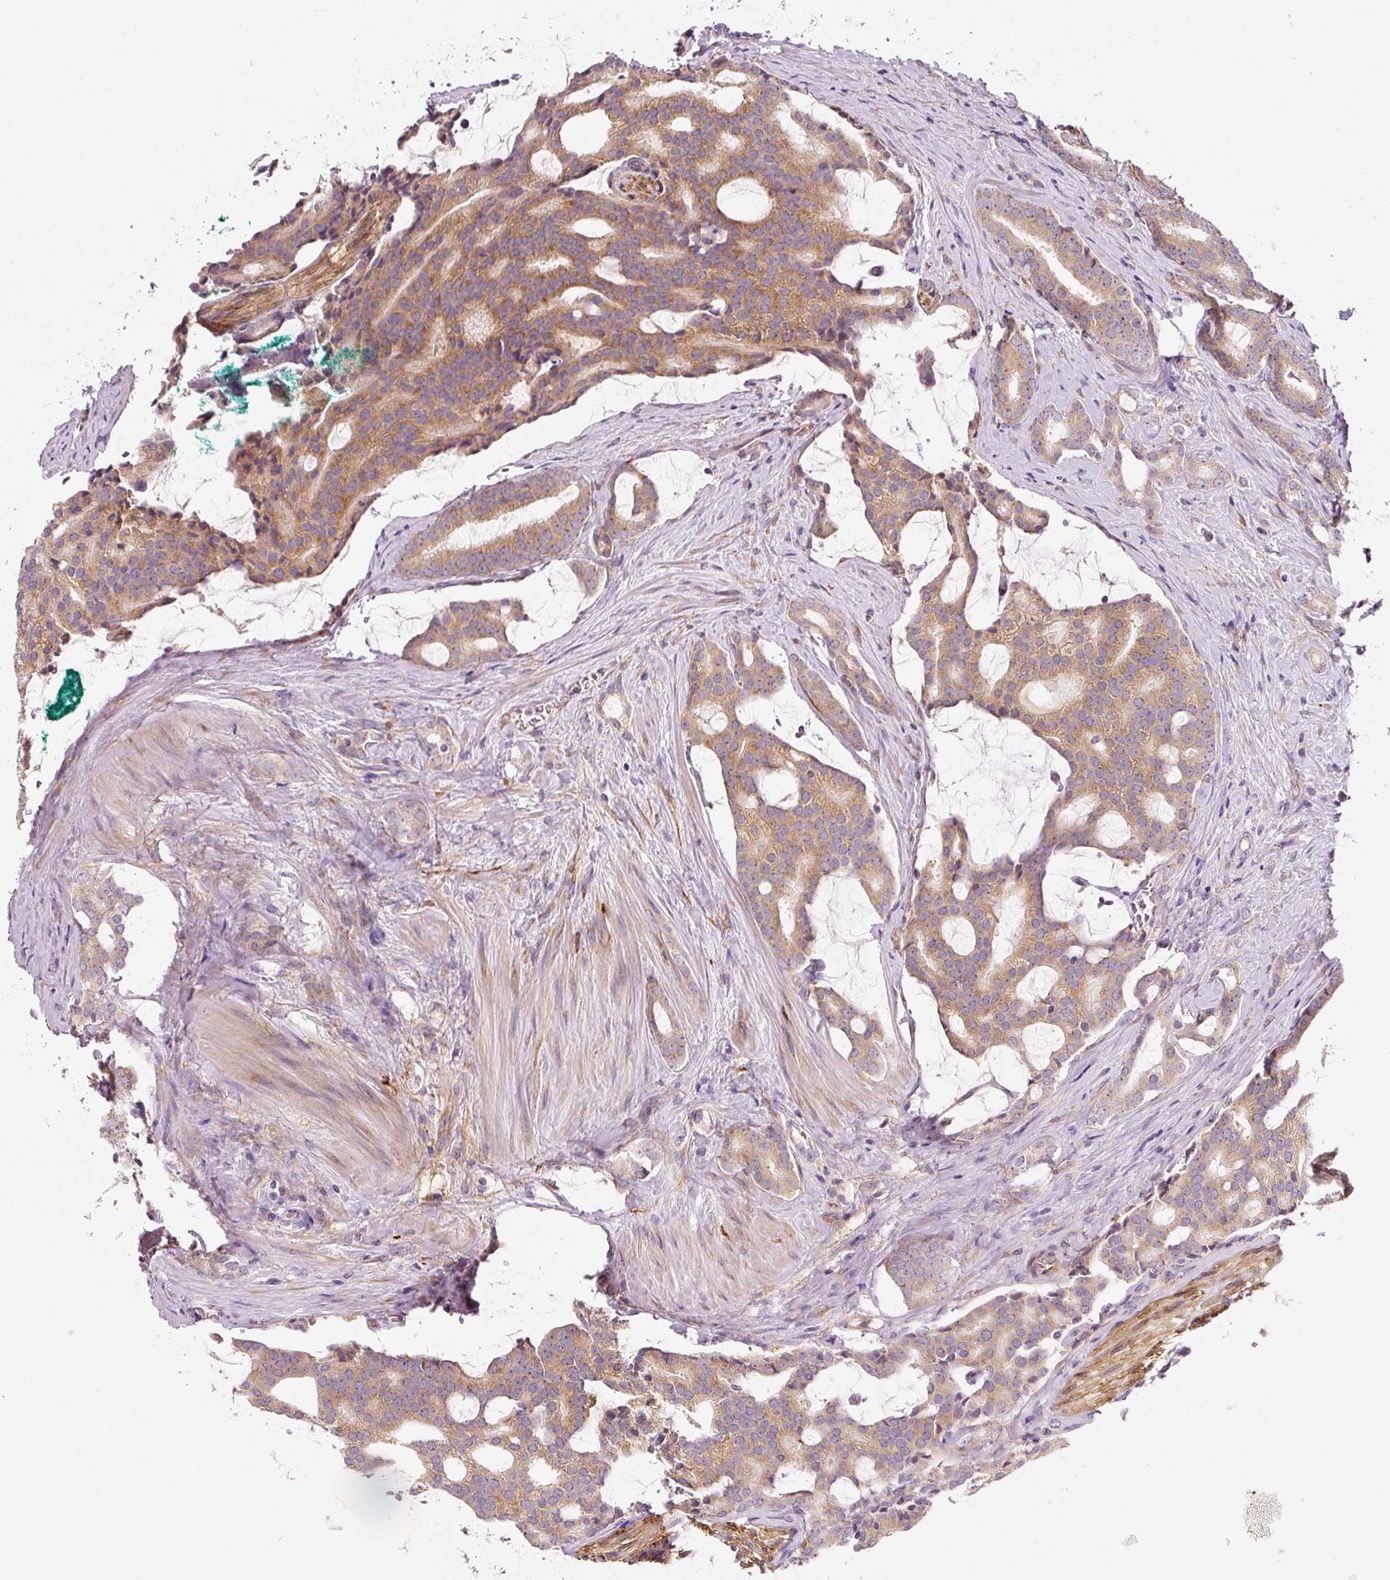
{"staining": {"intensity": "moderate", "quantity": ">75%", "location": "cytoplasmic/membranous"}, "tissue": "prostate cancer", "cell_type": "Tumor cells", "image_type": "cancer", "snomed": [{"axis": "morphology", "description": "Adenocarcinoma, High grade"}, {"axis": "topography", "description": "Prostate"}], "caption": "A brown stain shows moderate cytoplasmic/membranous staining of a protein in human adenocarcinoma (high-grade) (prostate) tumor cells.", "gene": "RNF167", "patient": {"sex": "male", "age": 63}}